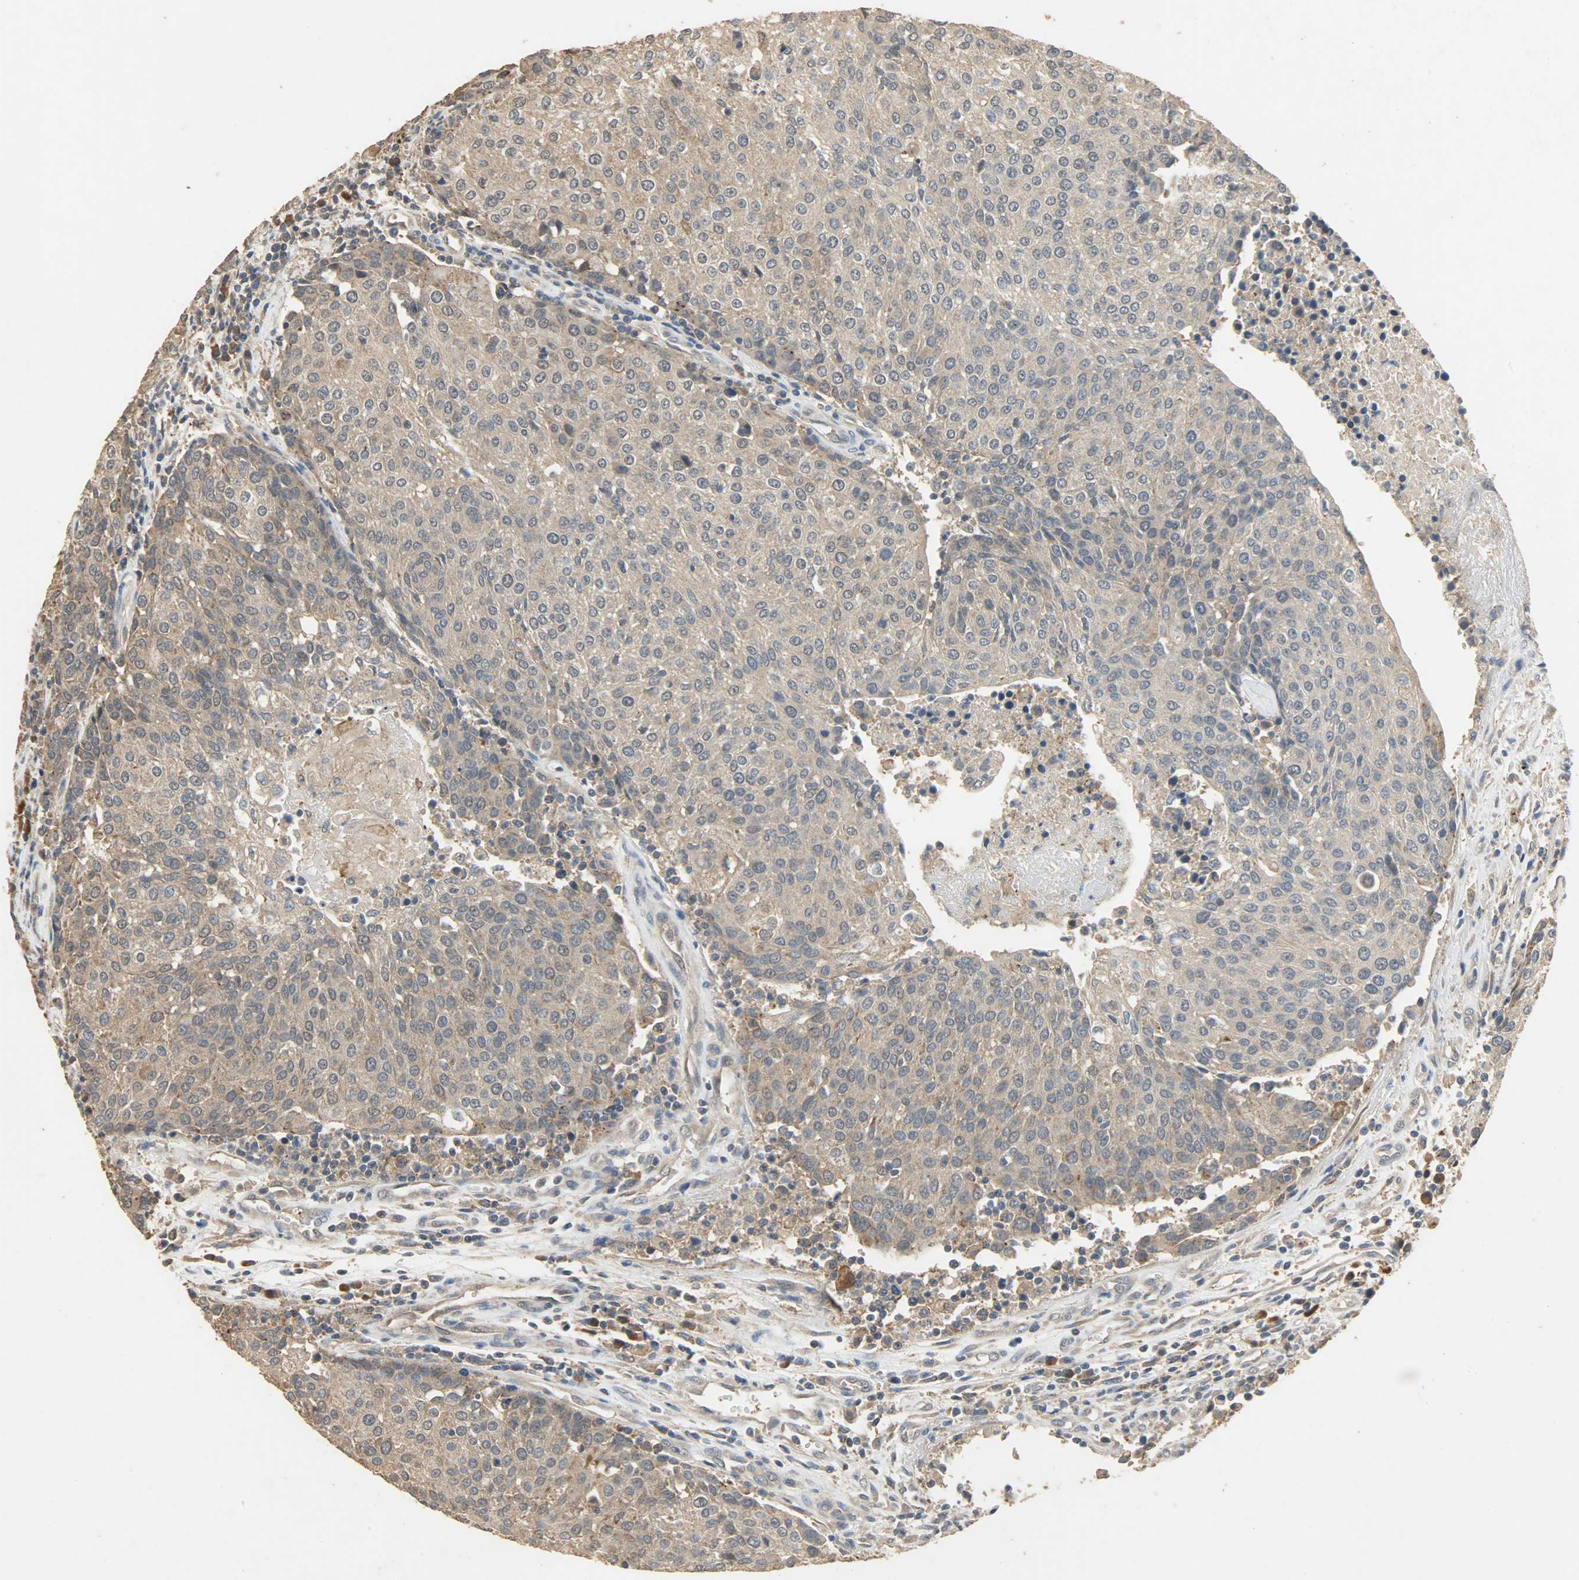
{"staining": {"intensity": "weak", "quantity": ">75%", "location": "cytoplasmic/membranous"}, "tissue": "urothelial cancer", "cell_type": "Tumor cells", "image_type": "cancer", "snomed": [{"axis": "morphology", "description": "Urothelial carcinoma, High grade"}, {"axis": "topography", "description": "Urinary bladder"}], "caption": "Immunohistochemical staining of urothelial carcinoma (high-grade) displays low levels of weak cytoplasmic/membranous staining in about >75% of tumor cells.", "gene": "CDKN2C", "patient": {"sex": "female", "age": 85}}